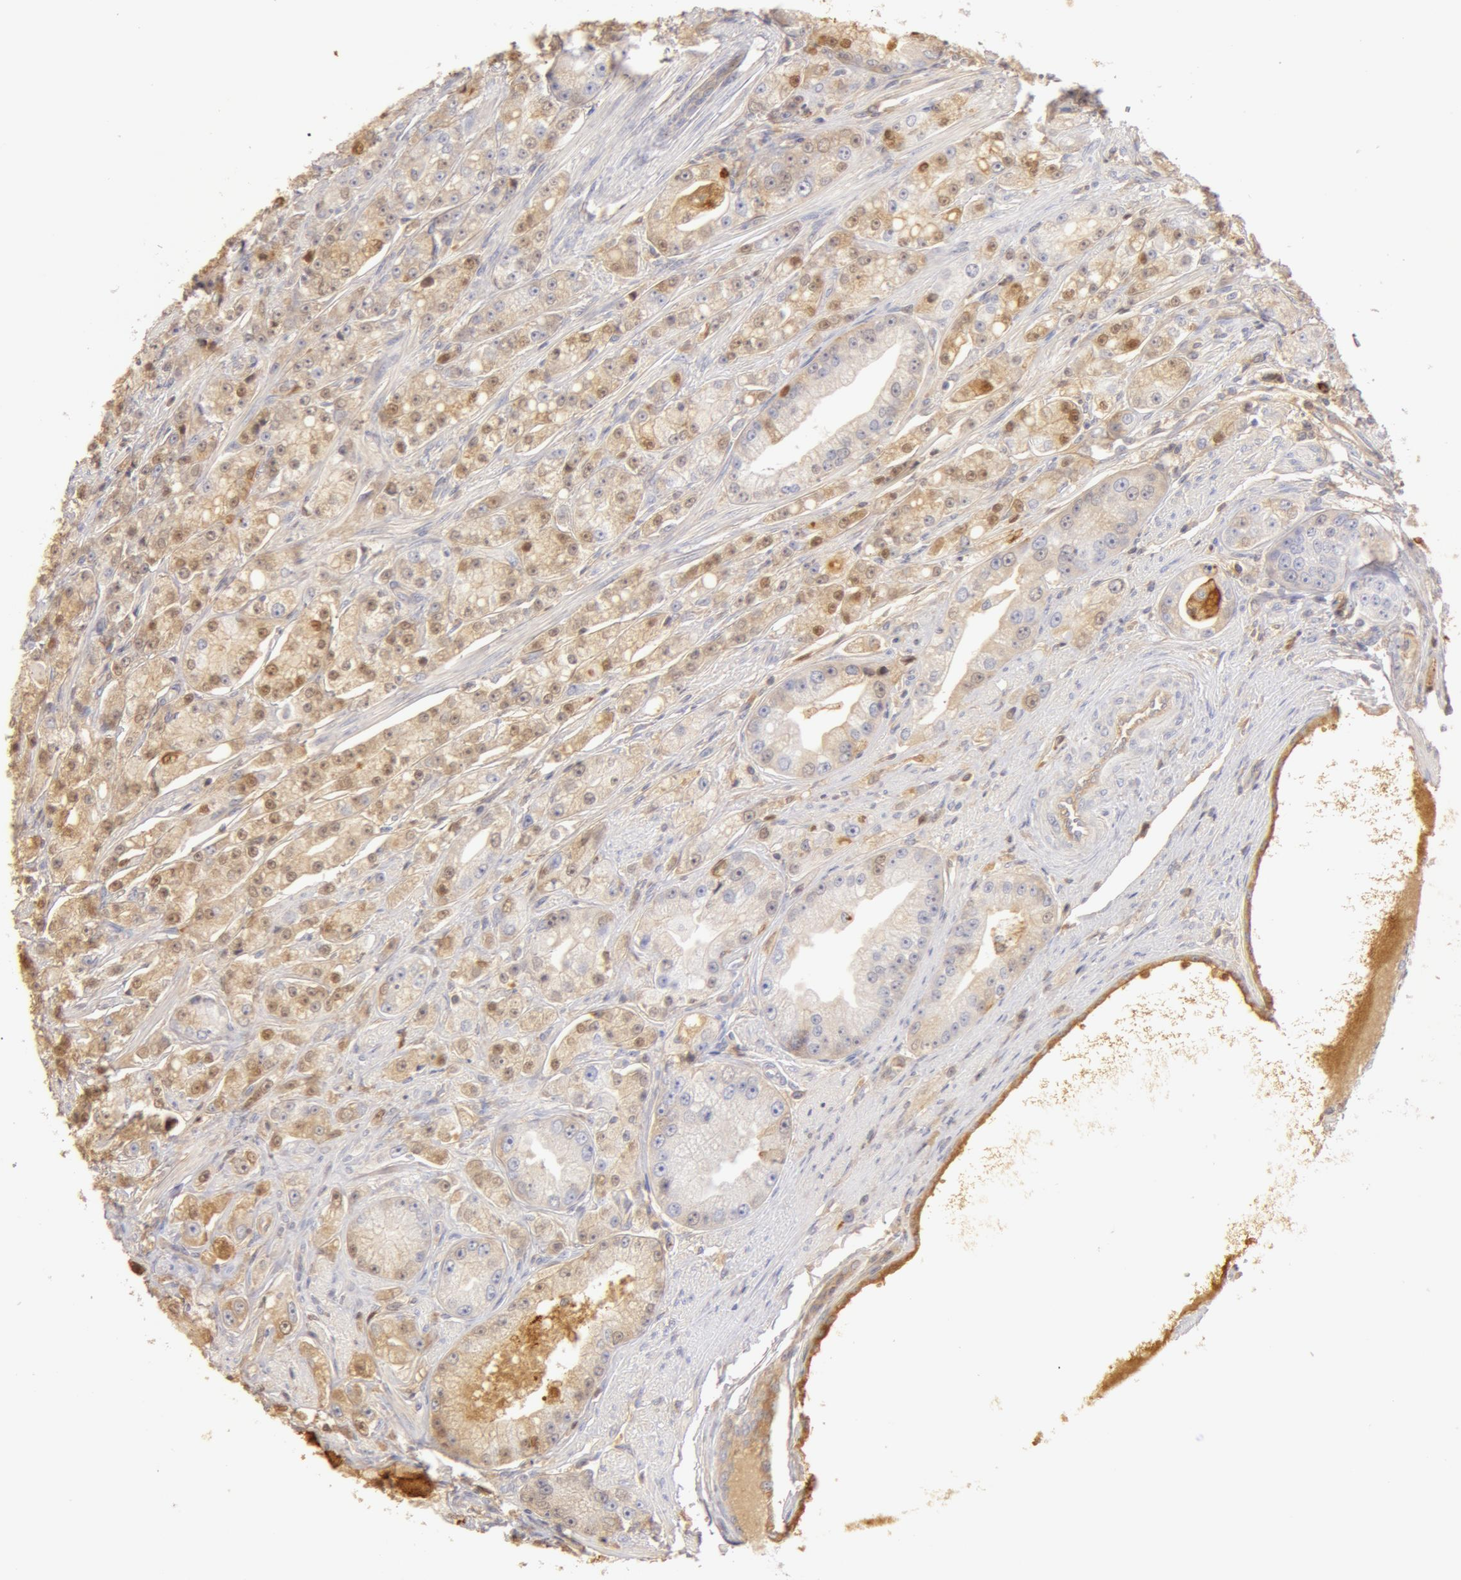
{"staining": {"intensity": "weak", "quantity": ">75%", "location": "cytoplasmic/membranous,nuclear"}, "tissue": "prostate cancer", "cell_type": "Tumor cells", "image_type": "cancer", "snomed": [{"axis": "morphology", "description": "Adenocarcinoma, Medium grade"}, {"axis": "topography", "description": "Prostate"}], "caption": "Adenocarcinoma (medium-grade) (prostate) stained with a protein marker exhibits weak staining in tumor cells.", "gene": "TF", "patient": {"sex": "male", "age": 72}}